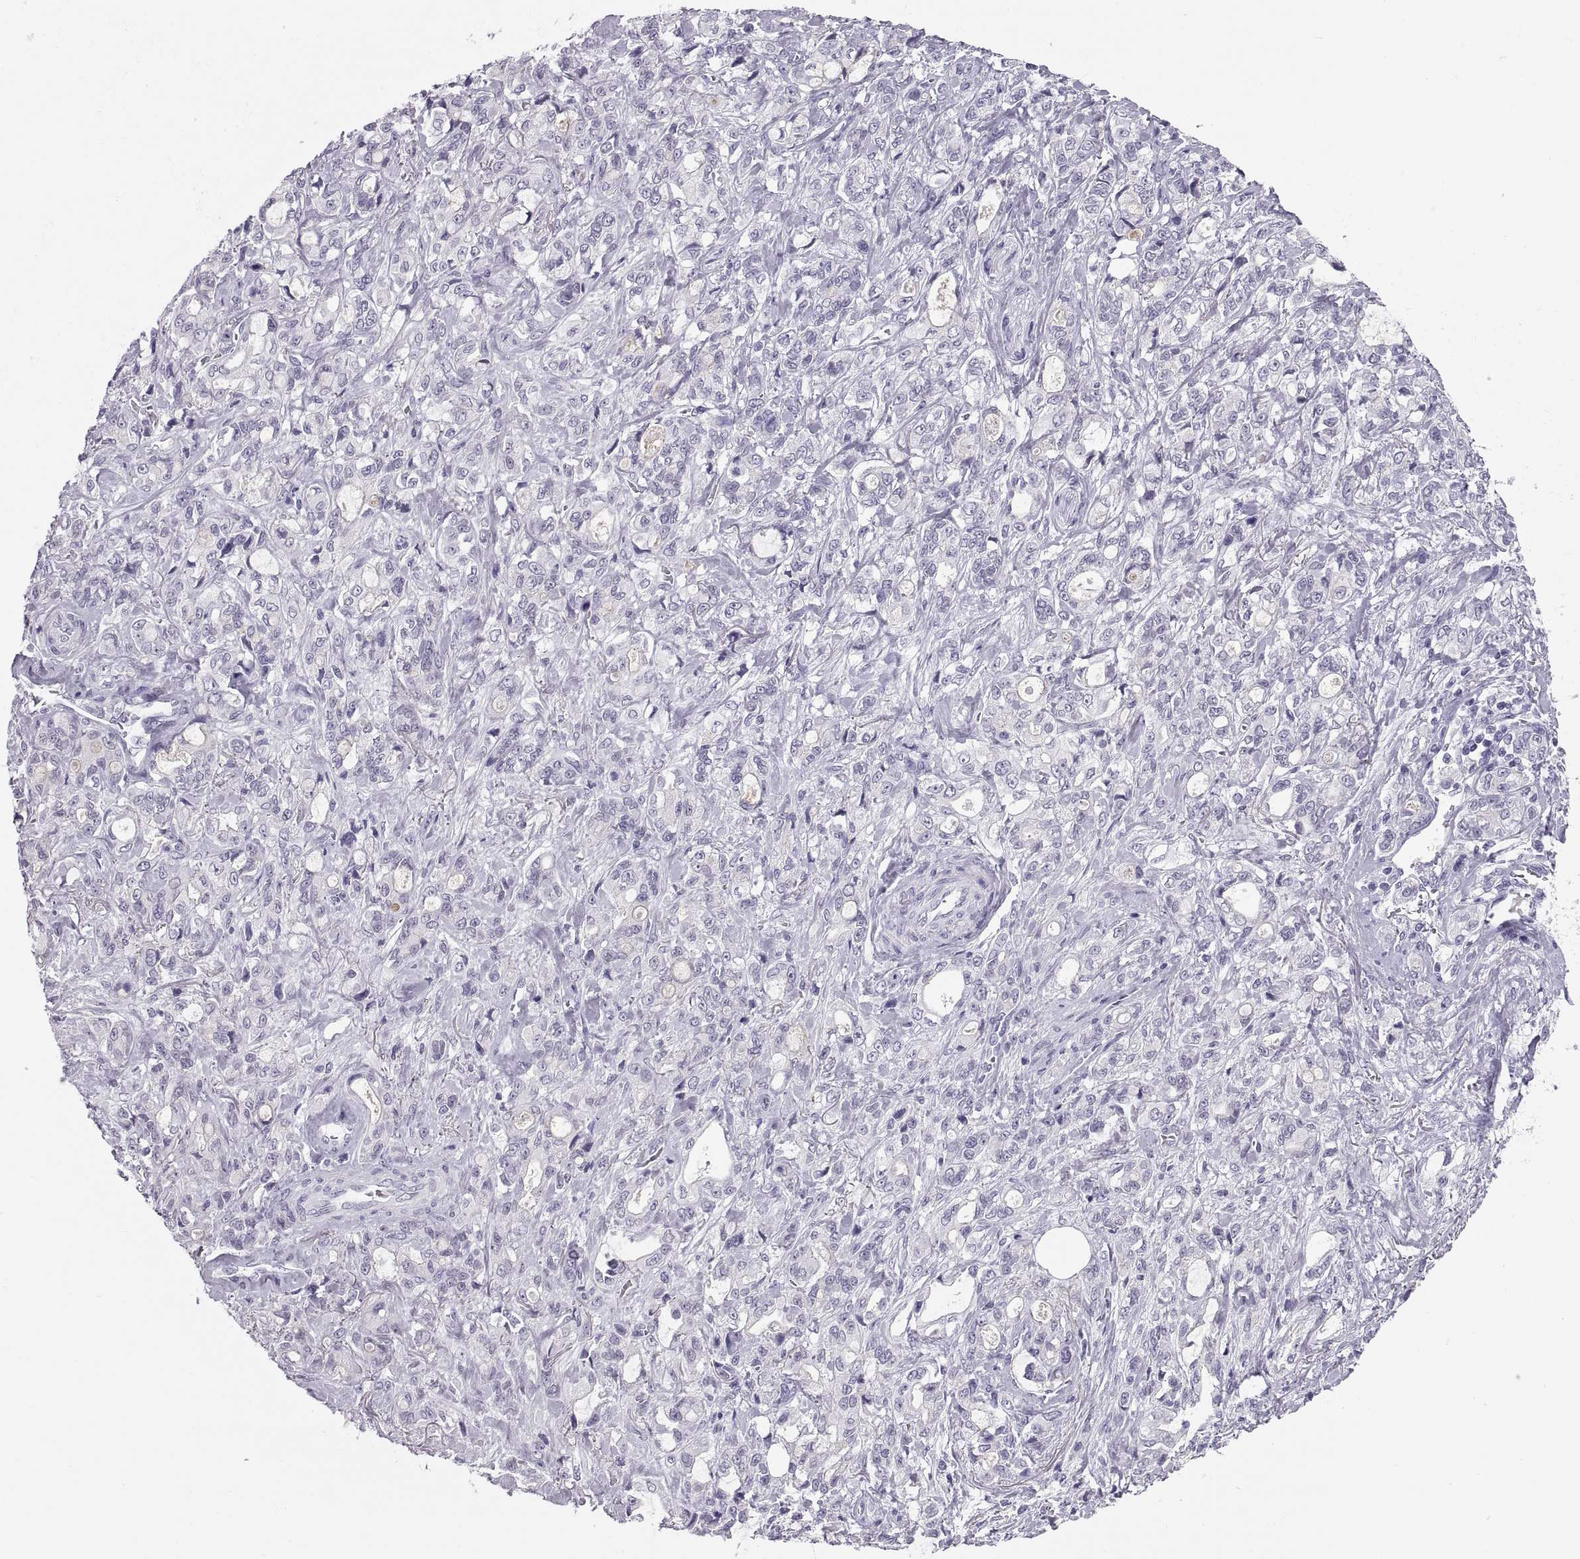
{"staining": {"intensity": "negative", "quantity": "none", "location": "none"}, "tissue": "stomach cancer", "cell_type": "Tumor cells", "image_type": "cancer", "snomed": [{"axis": "morphology", "description": "Adenocarcinoma, NOS"}, {"axis": "topography", "description": "Stomach"}], "caption": "Stomach cancer was stained to show a protein in brown. There is no significant staining in tumor cells.", "gene": "QRICH2", "patient": {"sex": "male", "age": 63}}